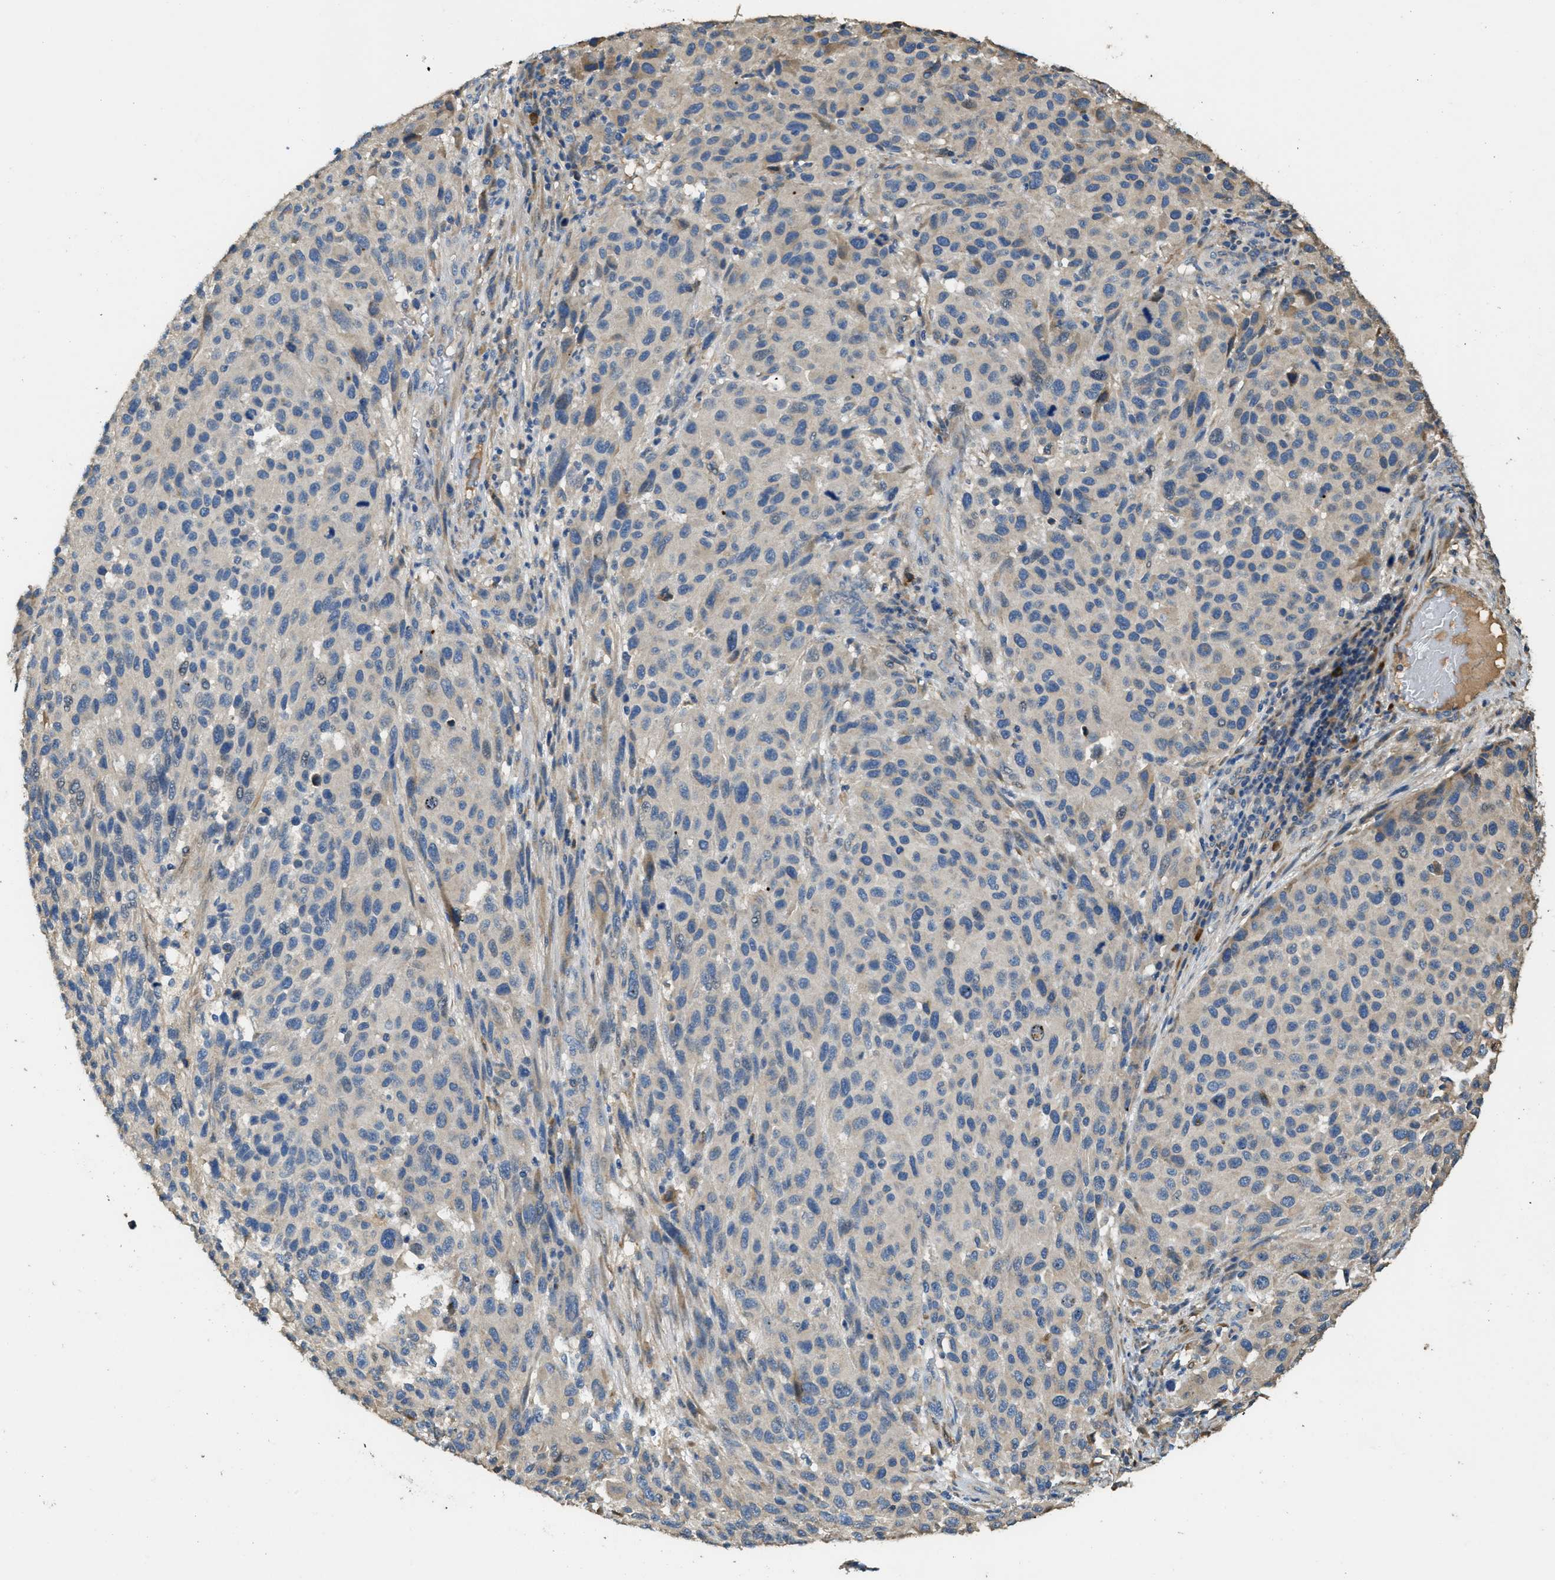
{"staining": {"intensity": "negative", "quantity": "none", "location": "none"}, "tissue": "melanoma", "cell_type": "Tumor cells", "image_type": "cancer", "snomed": [{"axis": "morphology", "description": "Malignant melanoma, Metastatic site"}, {"axis": "topography", "description": "Lymph node"}], "caption": "The image shows no staining of tumor cells in melanoma.", "gene": "RIPK2", "patient": {"sex": "male", "age": 61}}